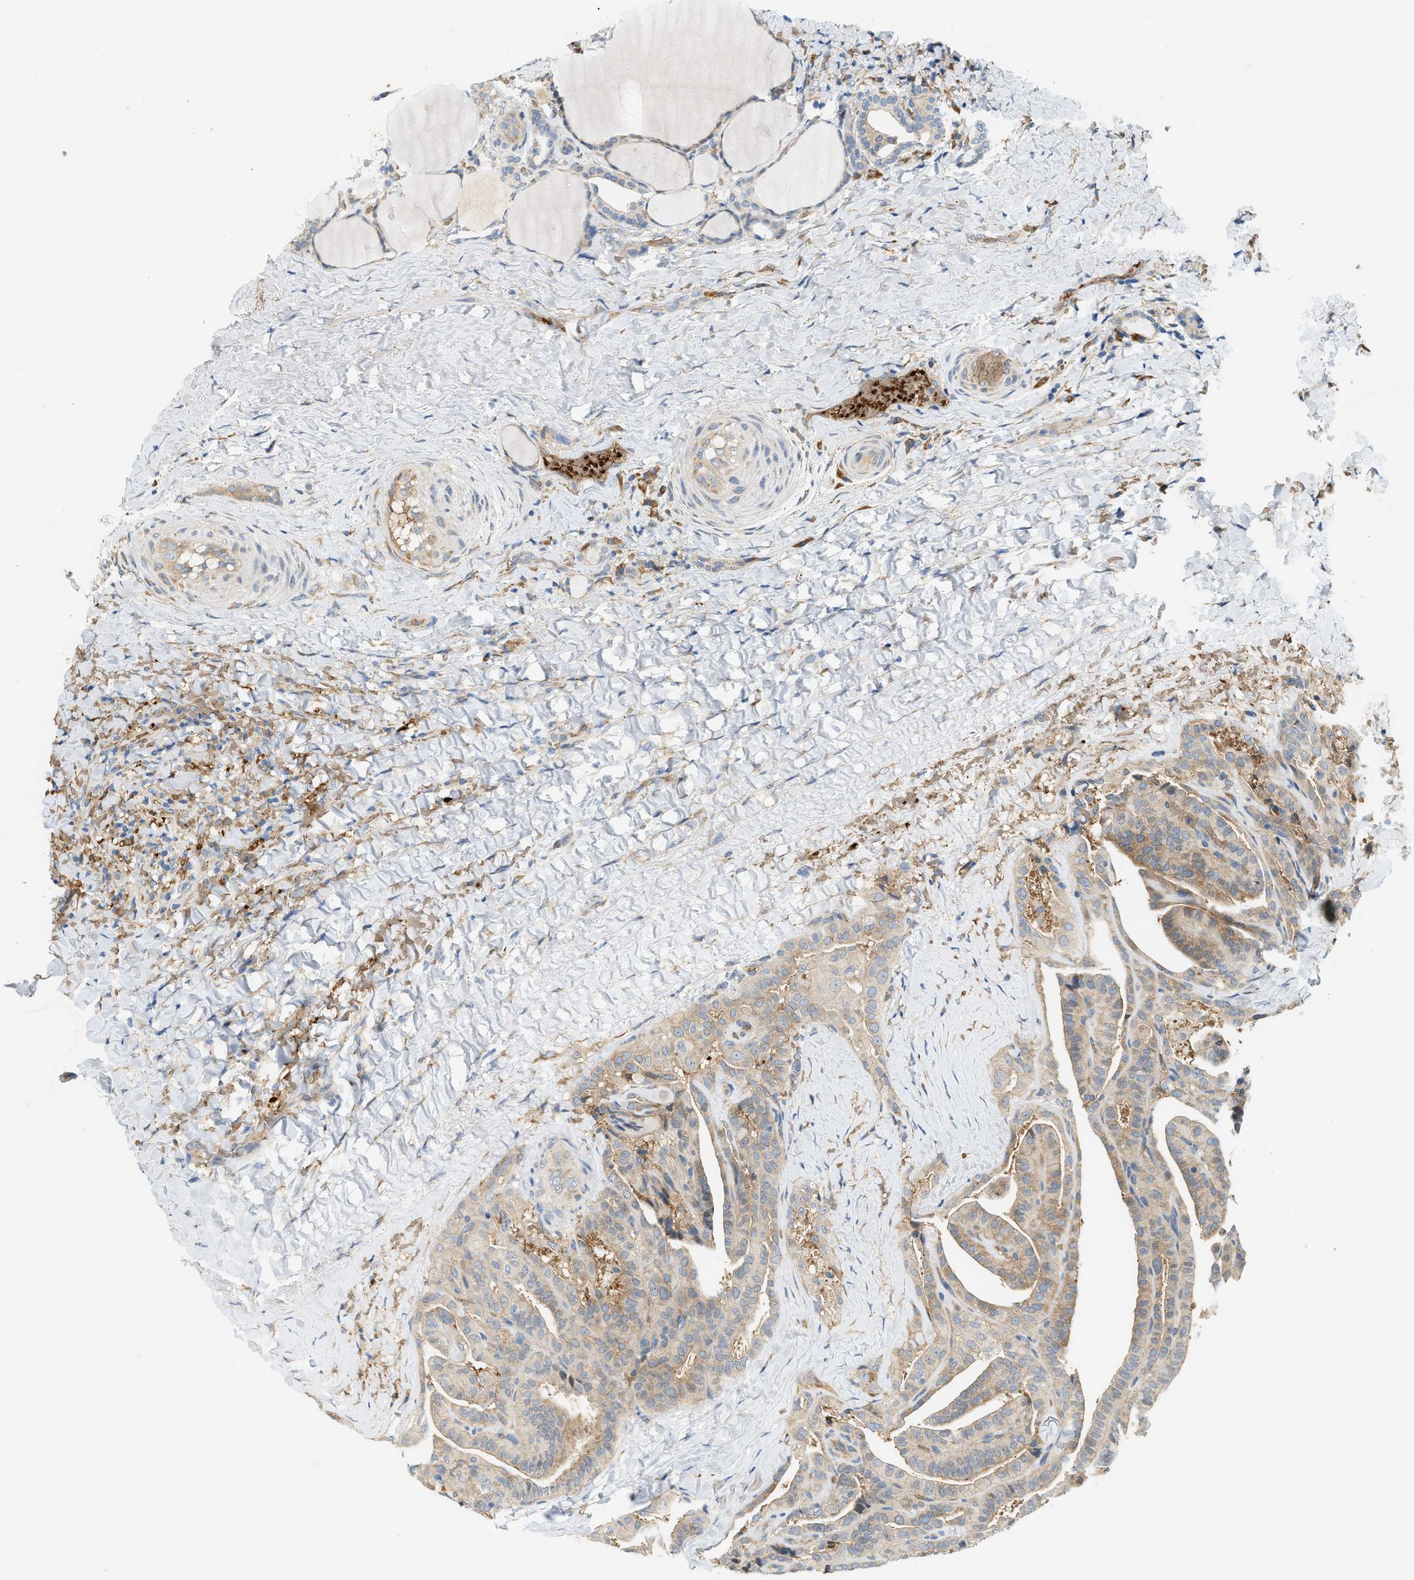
{"staining": {"intensity": "weak", "quantity": "25%-75%", "location": "cytoplasmic/membranous"}, "tissue": "thyroid cancer", "cell_type": "Tumor cells", "image_type": "cancer", "snomed": [{"axis": "morphology", "description": "Papillary adenocarcinoma, NOS"}, {"axis": "topography", "description": "Thyroid gland"}], "caption": "A photomicrograph showing weak cytoplasmic/membranous expression in approximately 25%-75% of tumor cells in thyroid cancer (papillary adenocarcinoma), as visualized by brown immunohistochemical staining.", "gene": "CYTH2", "patient": {"sex": "male", "age": 77}}